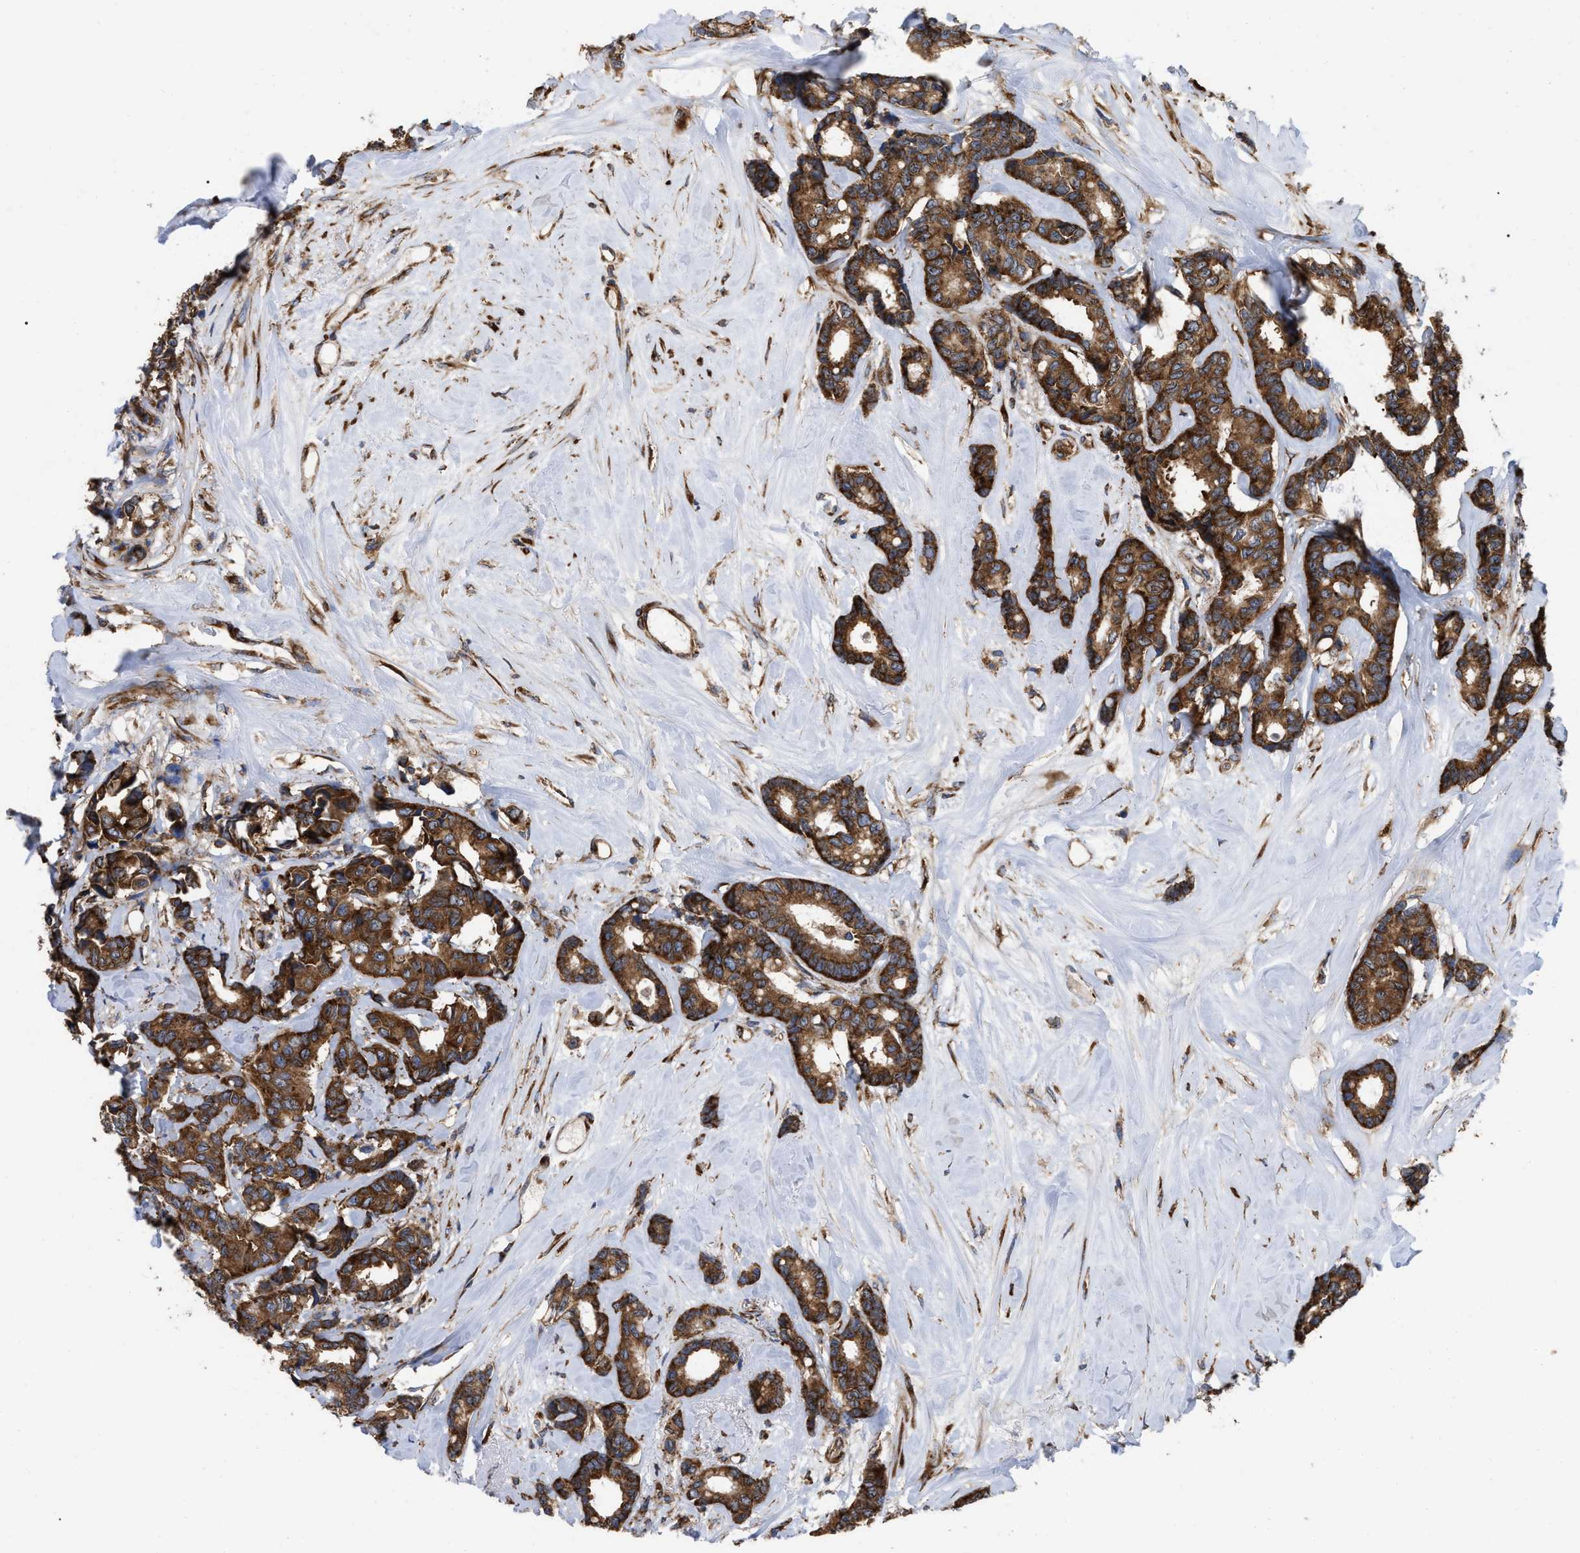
{"staining": {"intensity": "strong", "quantity": ">75%", "location": "cytoplasmic/membranous"}, "tissue": "breast cancer", "cell_type": "Tumor cells", "image_type": "cancer", "snomed": [{"axis": "morphology", "description": "Duct carcinoma"}, {"axis": "topography", "description": "Breast"}], "caption": "Protein expression analysis of human breast cancer reveals strong cytoplasmic/membranous expression in about >75% of tumor cells.", "gene": "FAM120A", "patient": {"sex": "female", "age": 87}}